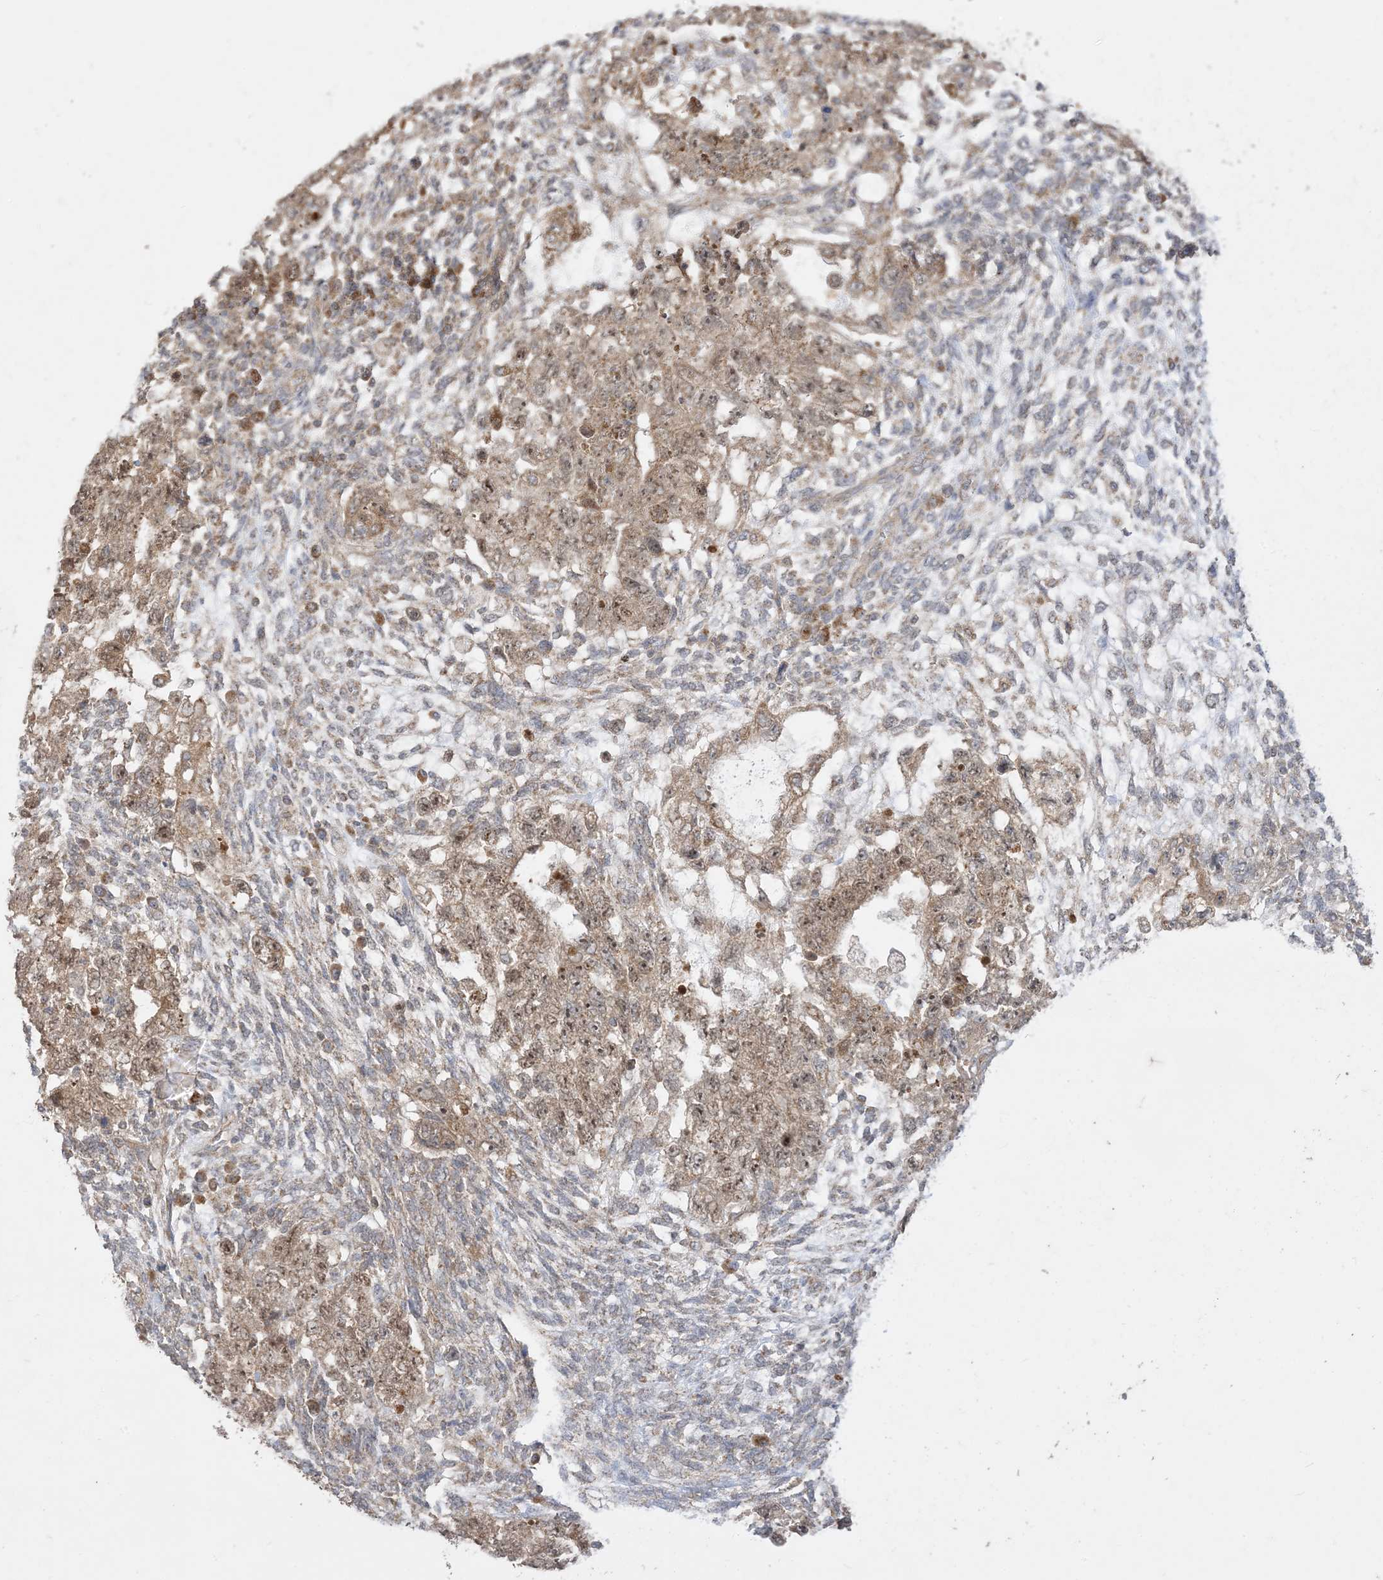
{"staining": {"intensity": "strong", "quantity": ">75%", "location": "cytoplasmic/membranous,nuclear"}, "tissue": "testis cancer", "cell_type": "Tumor cells", "image_type": "cancer", "snomed": [{"axis": "morphology", "description": "Normal tissue, NOS"}, {"axis": "morphology", "description": "Carcinoma, Embryonal, NOS"}, {"axis": "topography", "description": "Testis"}], "caption": "Immunohistochemical staining of human testis cancer (embryonal carcinoma) demonstrates strong cytoplasmic/membranous and nuclear protein positivity in about >75% of tumor cells.", "gene": "SIRT3", "patient": {"sex": "male", "age": 36}}